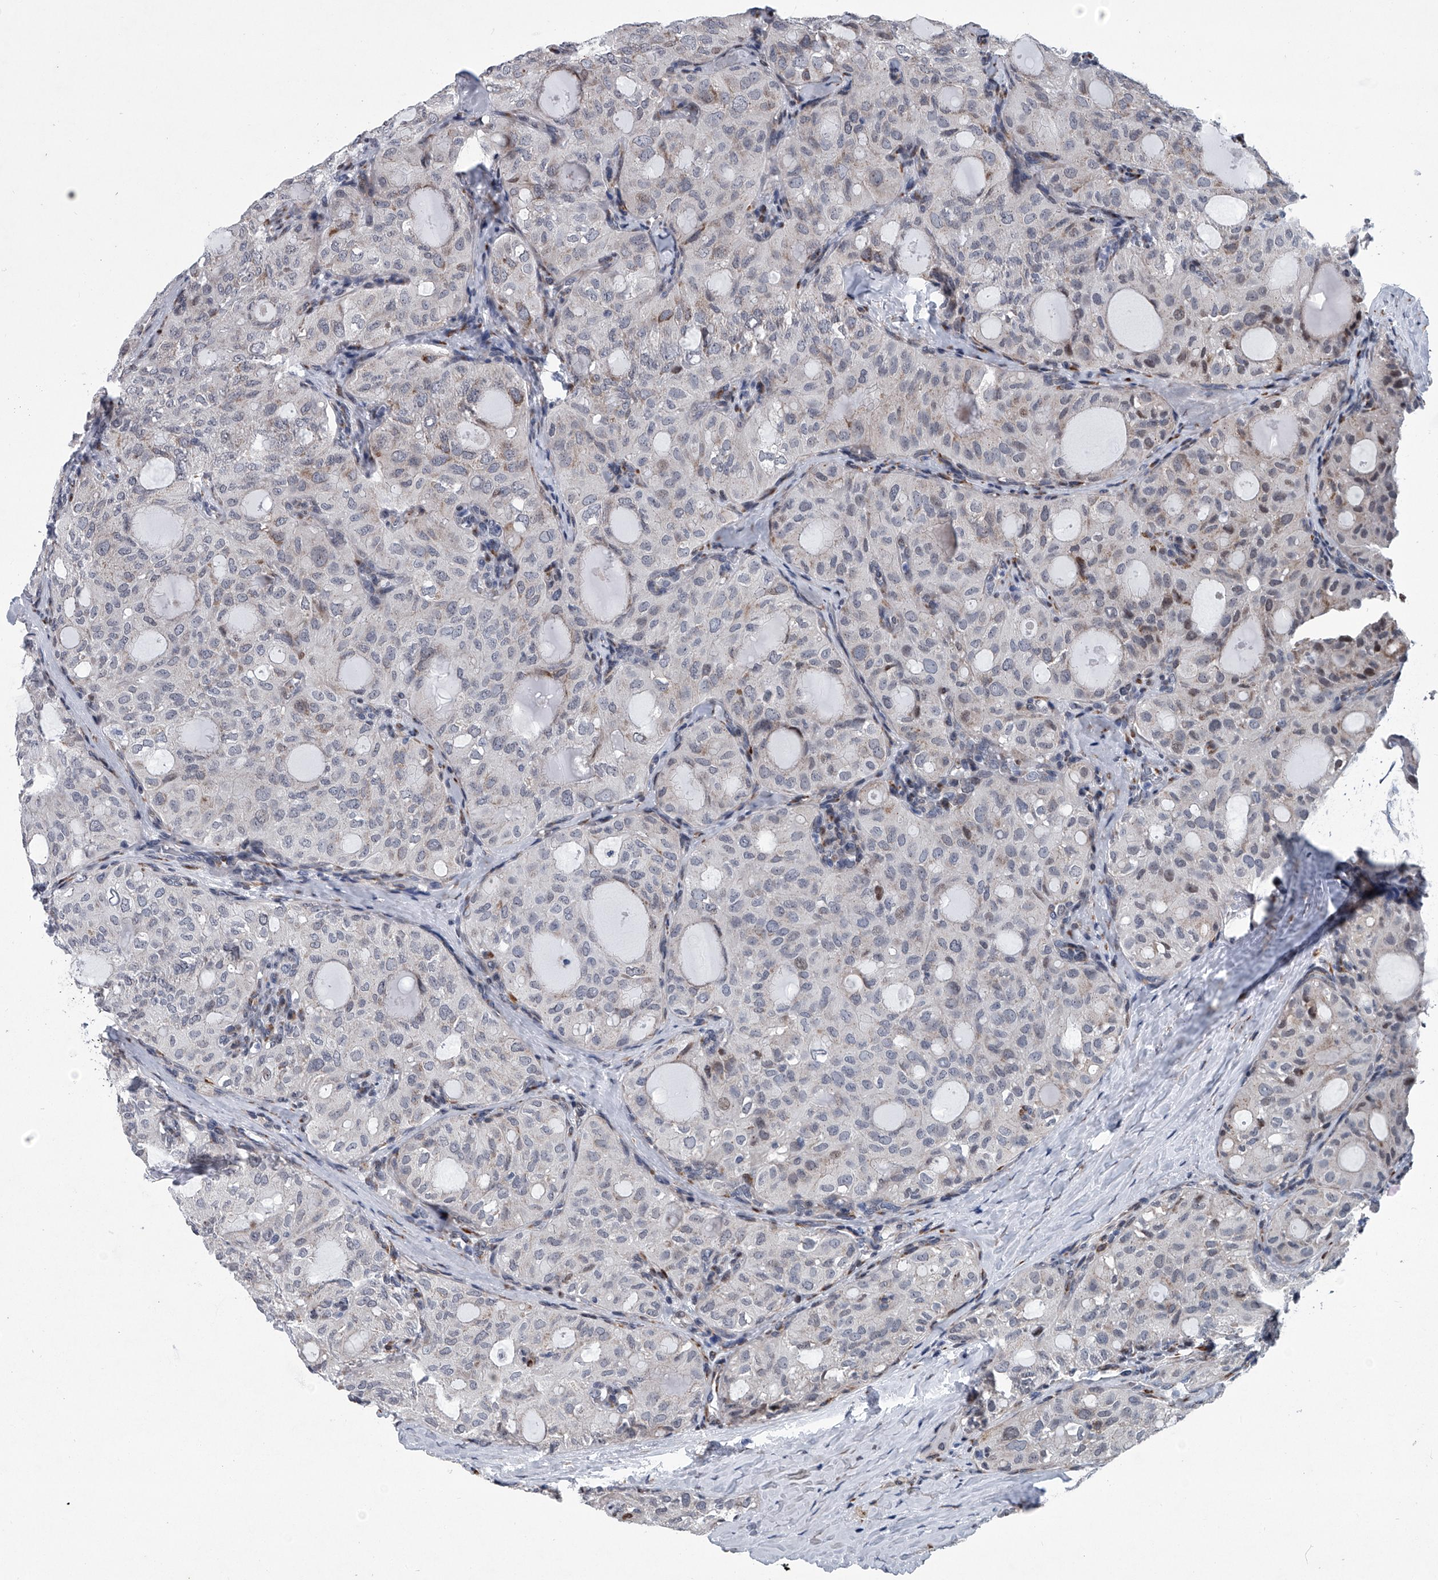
{"staining": {"intensity": "negative", "quantity": "none", "location": "none"}, "tissue": "thyroid cancer", "cell_type": "Tumor cells", "image_type": "cancer", "snomed": [{"axis": "morphology", "description": "Follicular adenoma carcinoma, NOS"}, {"axis": "topography", "description": "Thyroid gland"}], "caption": "Immunohistochemistry photomicrograph of neoplastic tissue: thyroid cancer stained with DAB (3,3'-diaminobenzidine) displays no significant protein staining in tumor cells.", "gene": "PPP2R5D", "patient": {"sex": "male", "age": 75}}